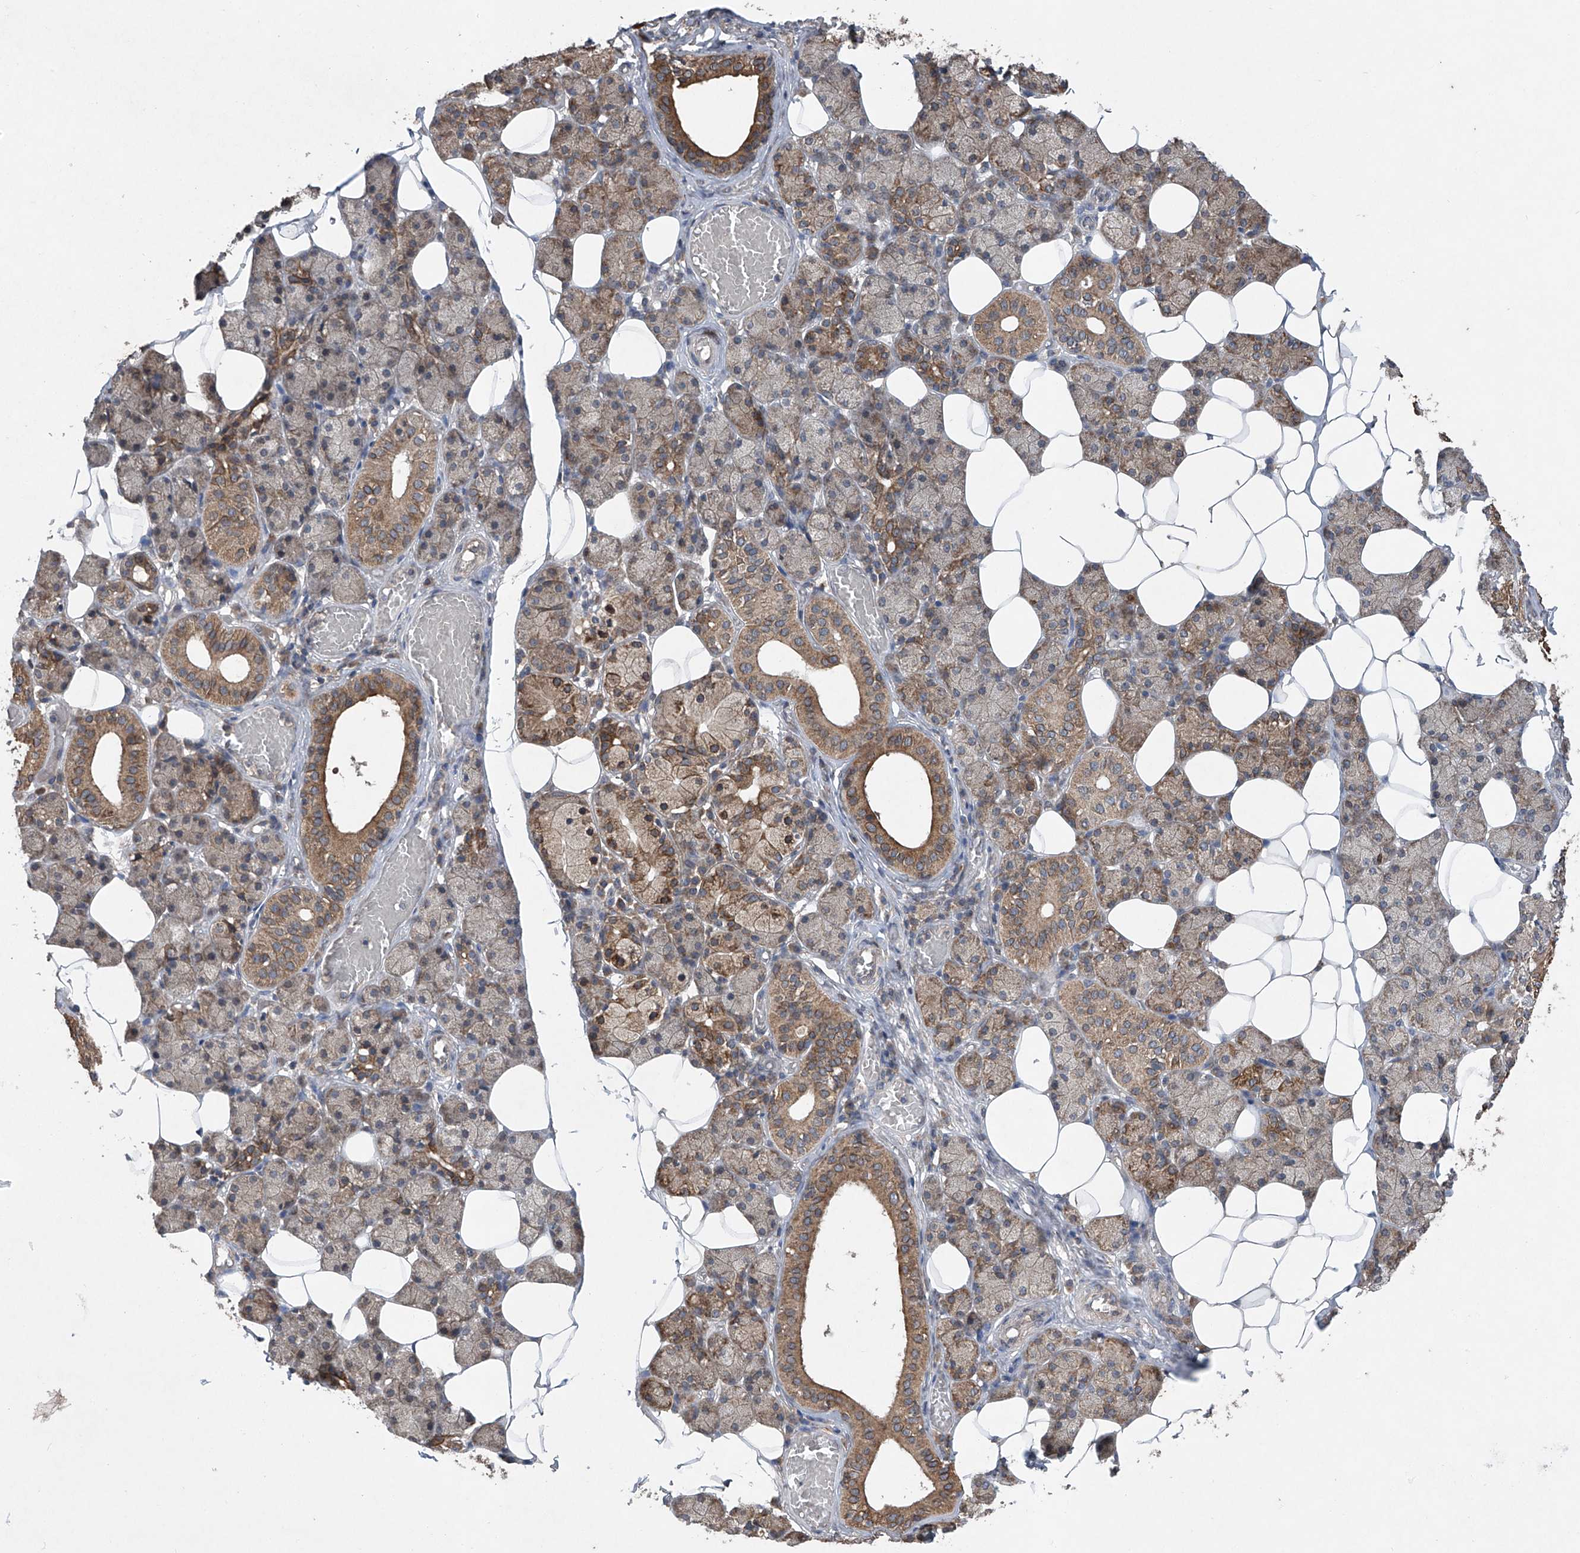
{"staining": {"intensity": "moderate", "quantity": "25%-75%", "location": "cytoplasmic/membranous"}, "tissue": "salivary gland", "cell_type": "Glandular cells", "image_type": "normal", "snomed": [{"axis": "morphology", "description": "Normal tissue, NOS"}, {"axis": "topography", "description": "Salivary gland"}], "caption": "DAB (3,3'-diaminobenzidine) immunohistochemical staining of benign human salivary gland shows moderate cytoplasmic/membranous protein staining in about 25%-75% of glandular cells.", "gene": "SUMF2", "patient": {"sex": "female", "age": 33}}